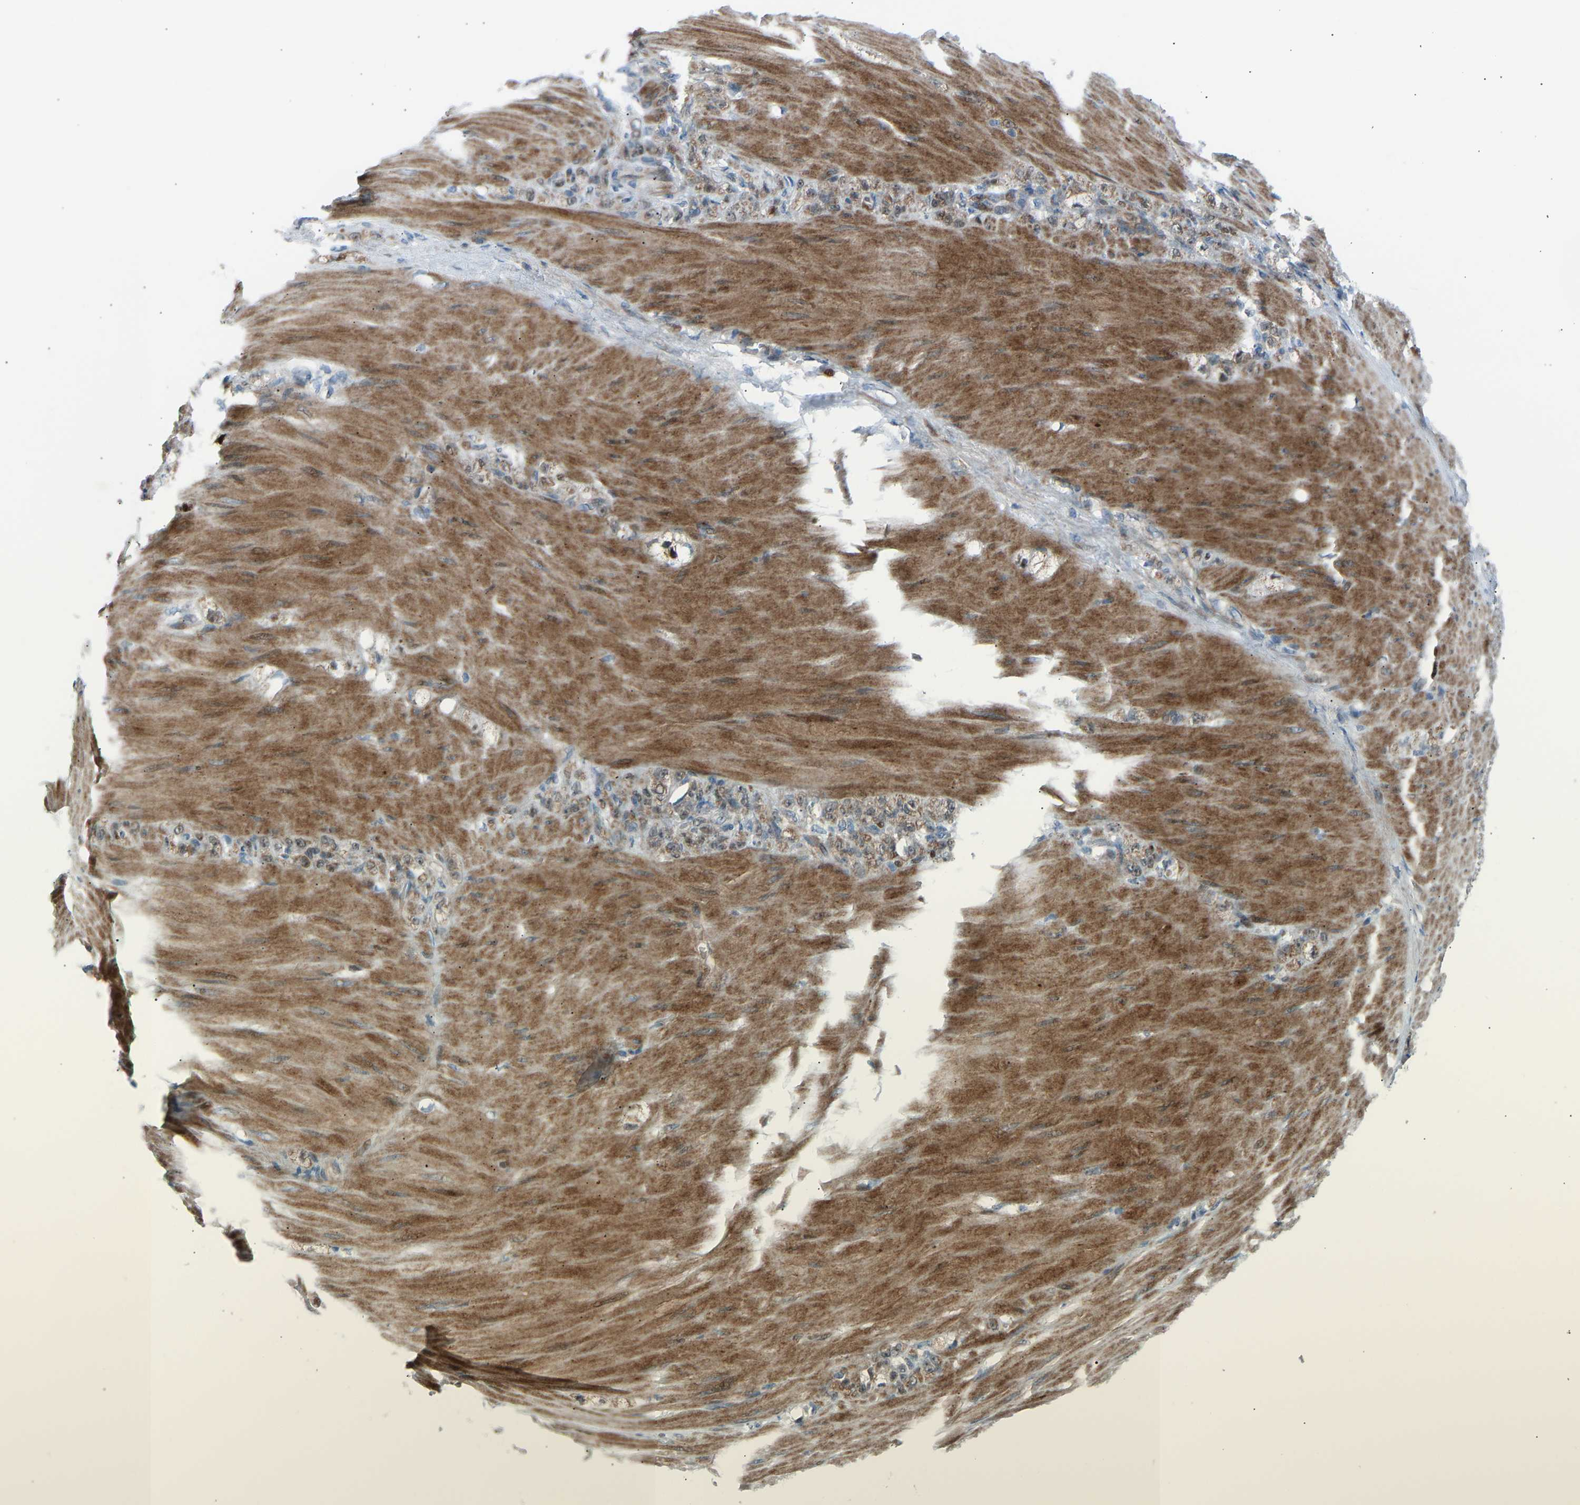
{"staining": {"intensity": "weak", "quantity": "25%-75%", "location": "cytoplasmic/membranous"}, "tissue": "stomach cancer", "cell_type": "Tumor cells", "image_type": "cancer", "snomed": [{"axis": "morphology", "description": "Normal tissue, NOS"}, {"axis": "morphology", "description": "Adenocarcinoma, NOS"}, {"axis": "topography", "description": "Stomach"}], "caption": "A brown stain labels weak cytoplasmic/membranous positivity of a protein in human stomach cancer tumor cells.", "gene": "VPS41", "patient": {"sex": "male", "age": 82}}